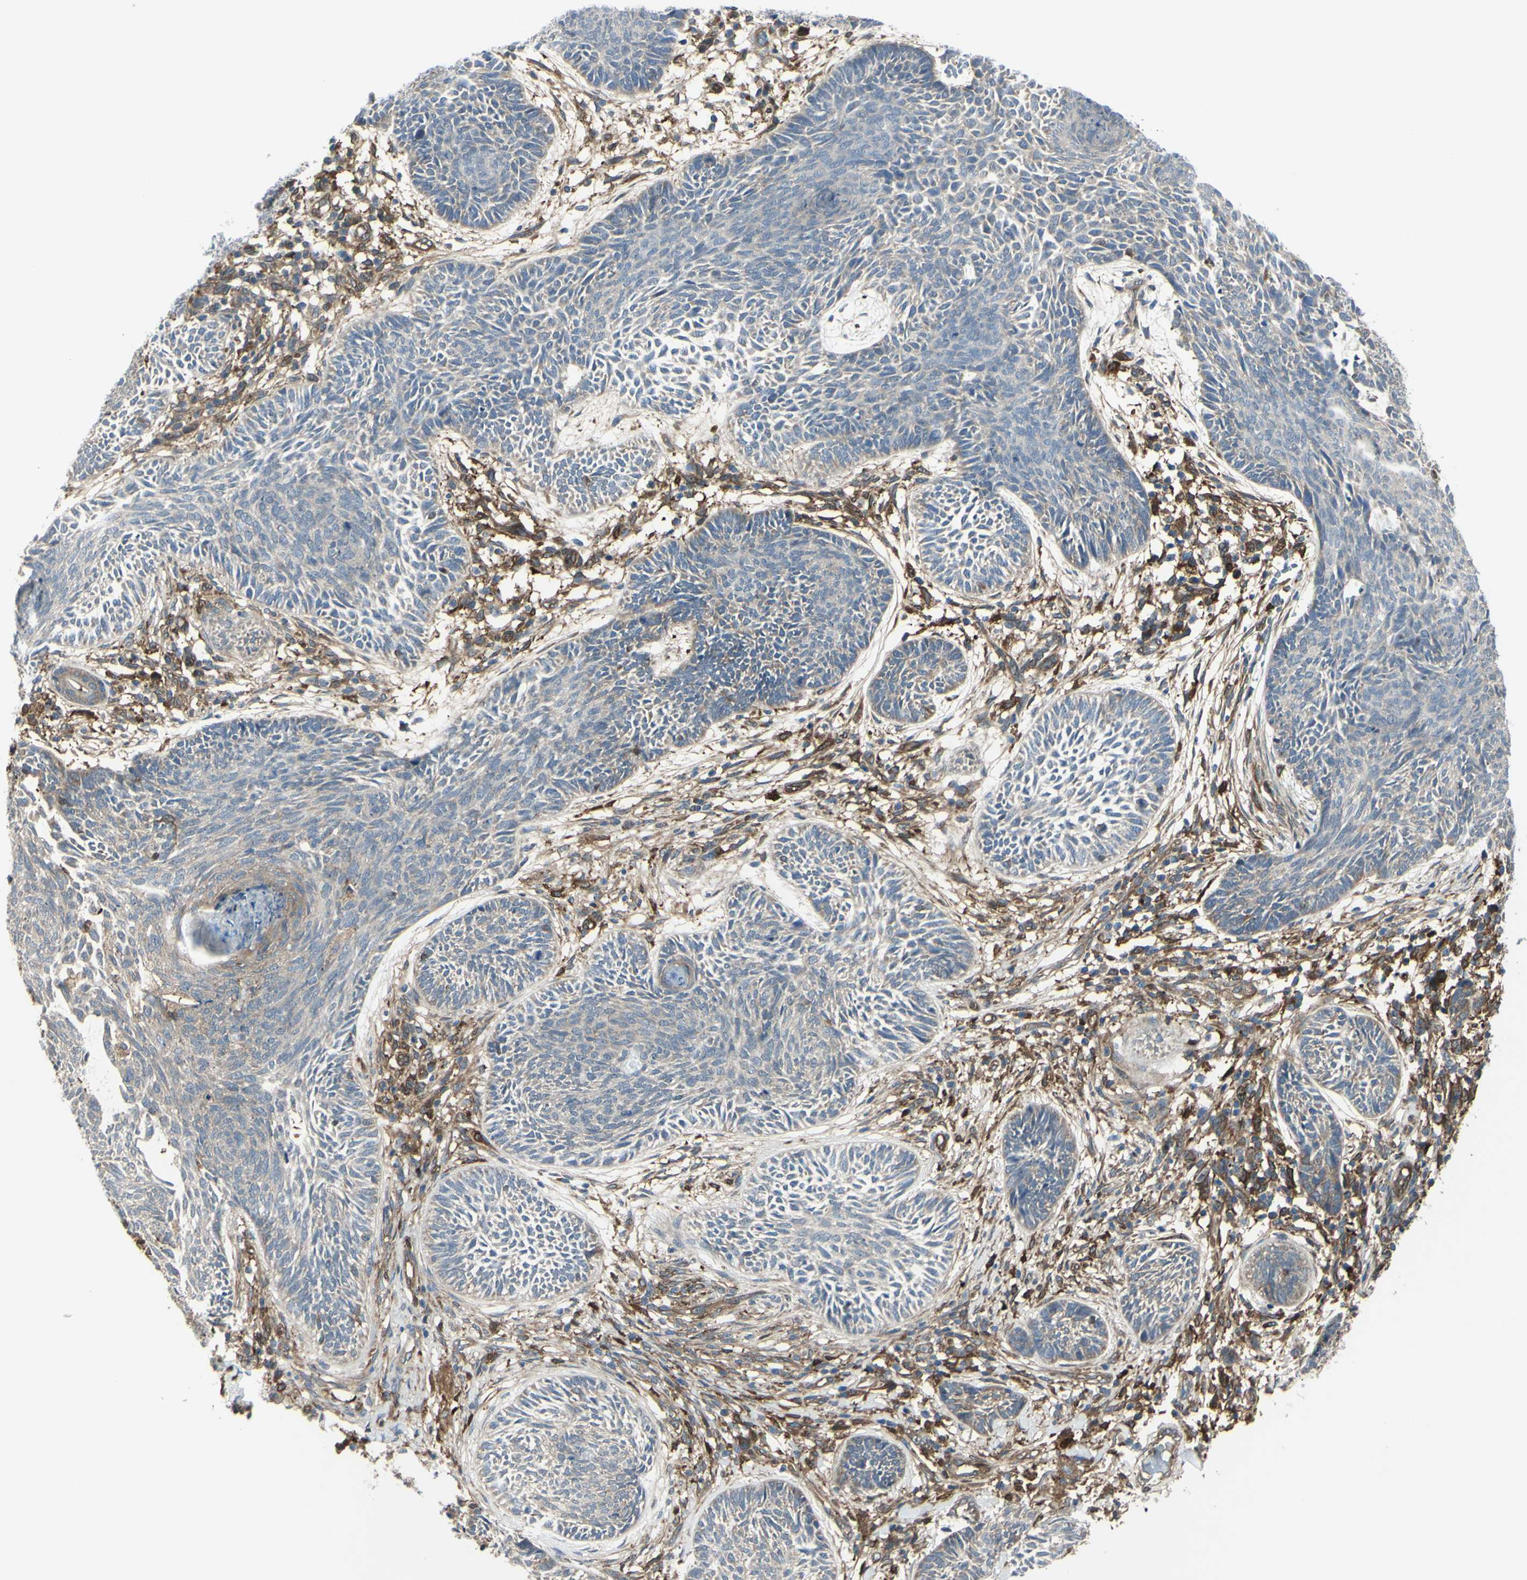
{"staining": {"intensity": "weak", "quantity": "<25%", "location": "cytoplasmic/membranous"}, "tissue": "skin cancer", "cell_type": "Tumor cells", "image_type": "cancer", "snomed": [{"axis": "morphology", "description": "Papilloma, NOS"}, {"axis": "morphology", "description": "Basal cell carcinoma"}, {"axis": "topography", "description": "Skin"}], "caption": "An immunohistochemistry histopathology image of skin papilloma is shown. There is no staining in tumor cells of skin papilloma.", "gene": "IGSF9B", "patient": {"sex": "male", "age": 87}}